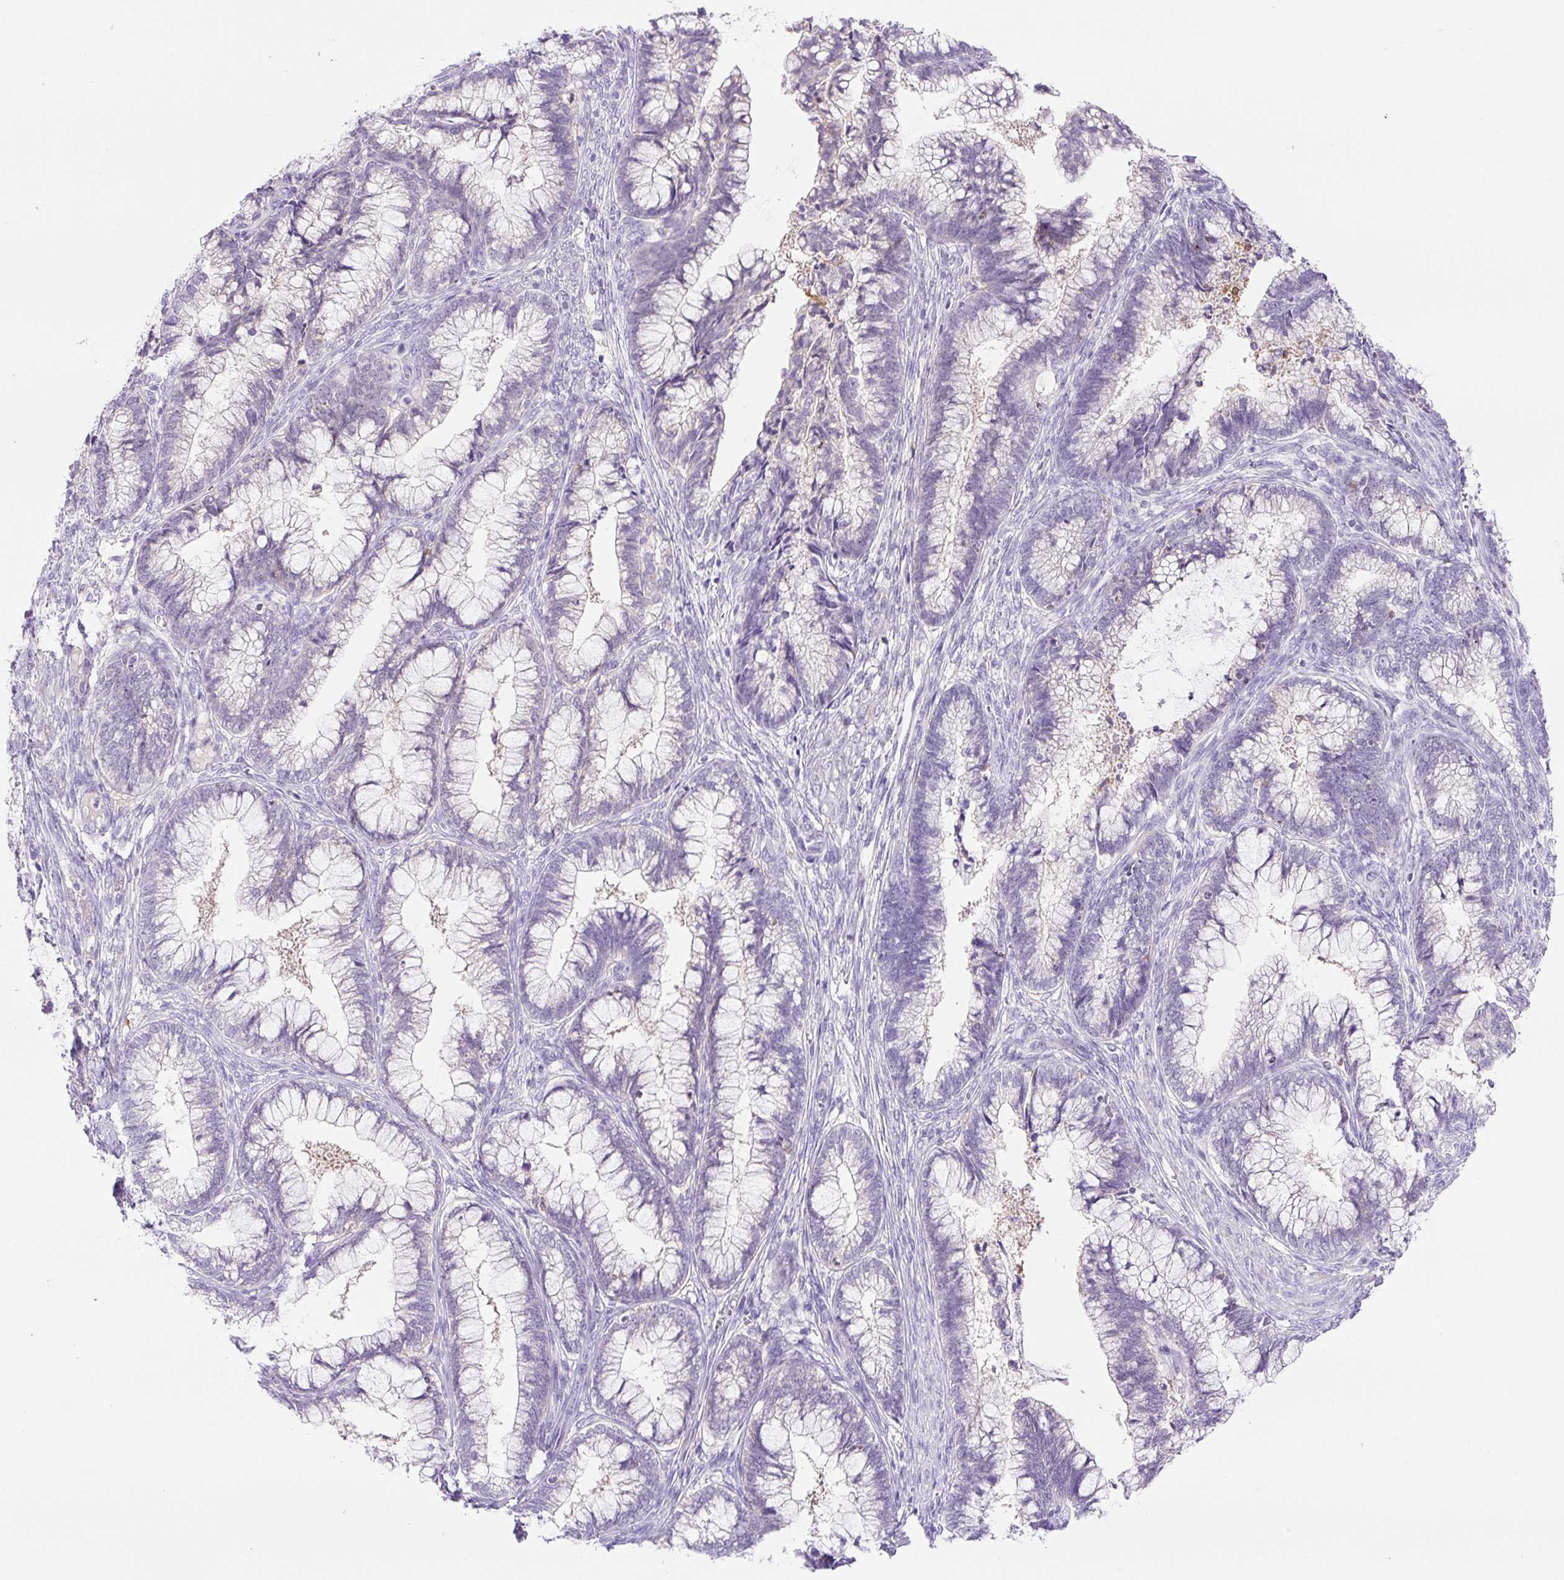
{"staining": {"intensity": "negative", "quantity": "none", "location": "none"}, "tissue": "cervical cancer", "cell_type": "Tumor cells", "image_type": "cancer", "snomed": [{"axis": "morphology", "description": "Adenocarcinoma, NOS"}, {"axis": "topography", "description": "Cervix"}], "caption": "This micrograph is of adenocarcinoma (cervical) stained with immunohistochemistry (IHC) to label a protein in brown with the nuclei are counter-stained blue. There is no positivity in tumor cells.", "gene": "NDST3", "patient": {"sex": "female", "age": 44}}